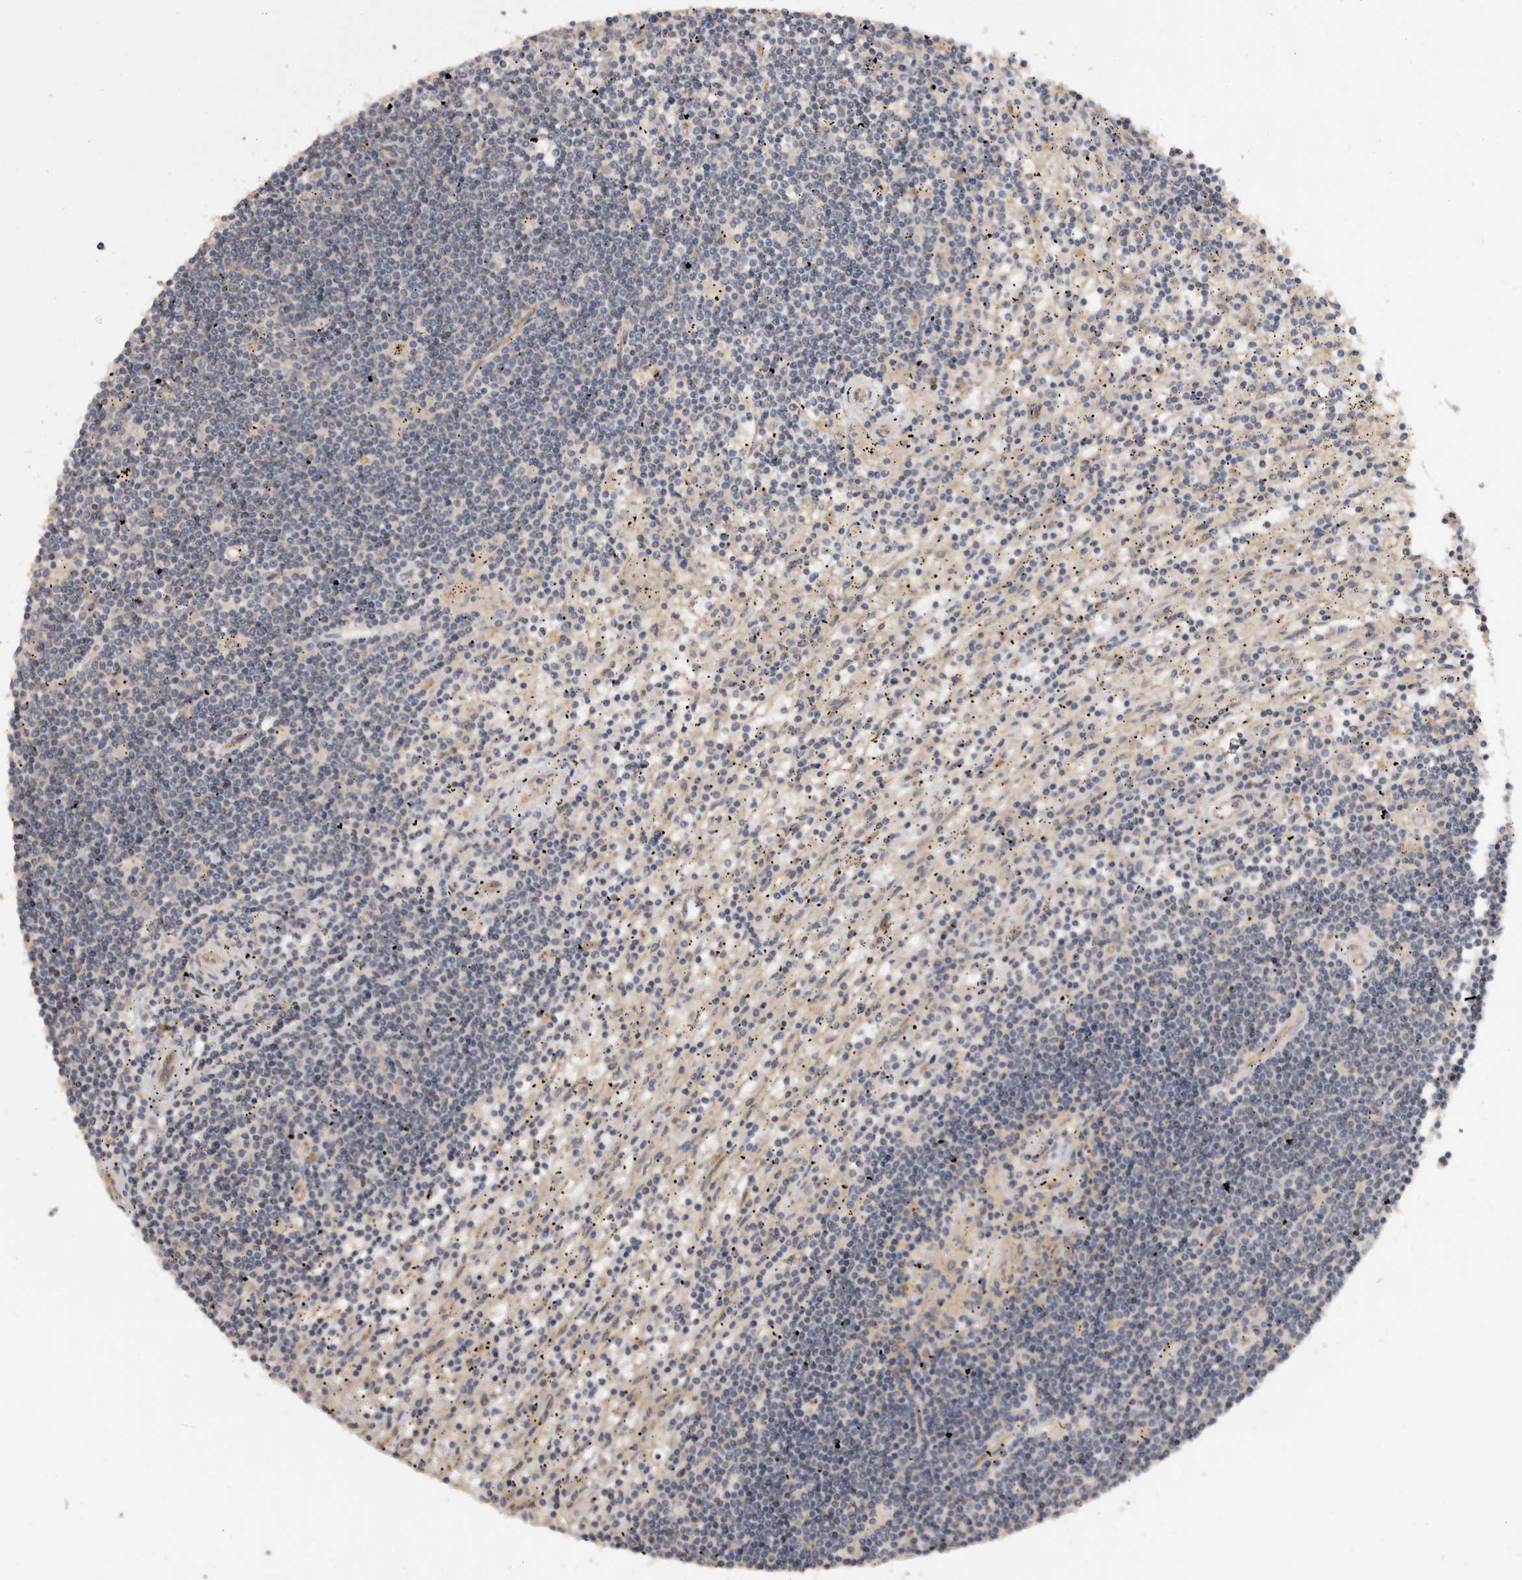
{"staining": {"intensity": "negative", "quantity": "none", "location": "none"}, "tissue": "lymphoma", "cell_type": "Tumor cells", "image_type": "cancer", "snomed": [{"axis": "morphology", "description": "Malignant lymphoma, non-Hodgkin's type, Low grade"}, {"axis": "topography", "description": "Spleen"}], "caption": "Protein analysis of low-grade malignant lymphoma, non-Hodgkin's type shows no significant staining in tumor cells. The staining is performed using DAB (3,3'-diaminobenzidine) brown chromogen with nuclei counter-stained in using hematoxylin.", "gene": "ZNF232", "patient": {"sex": "male", "age": 76}}